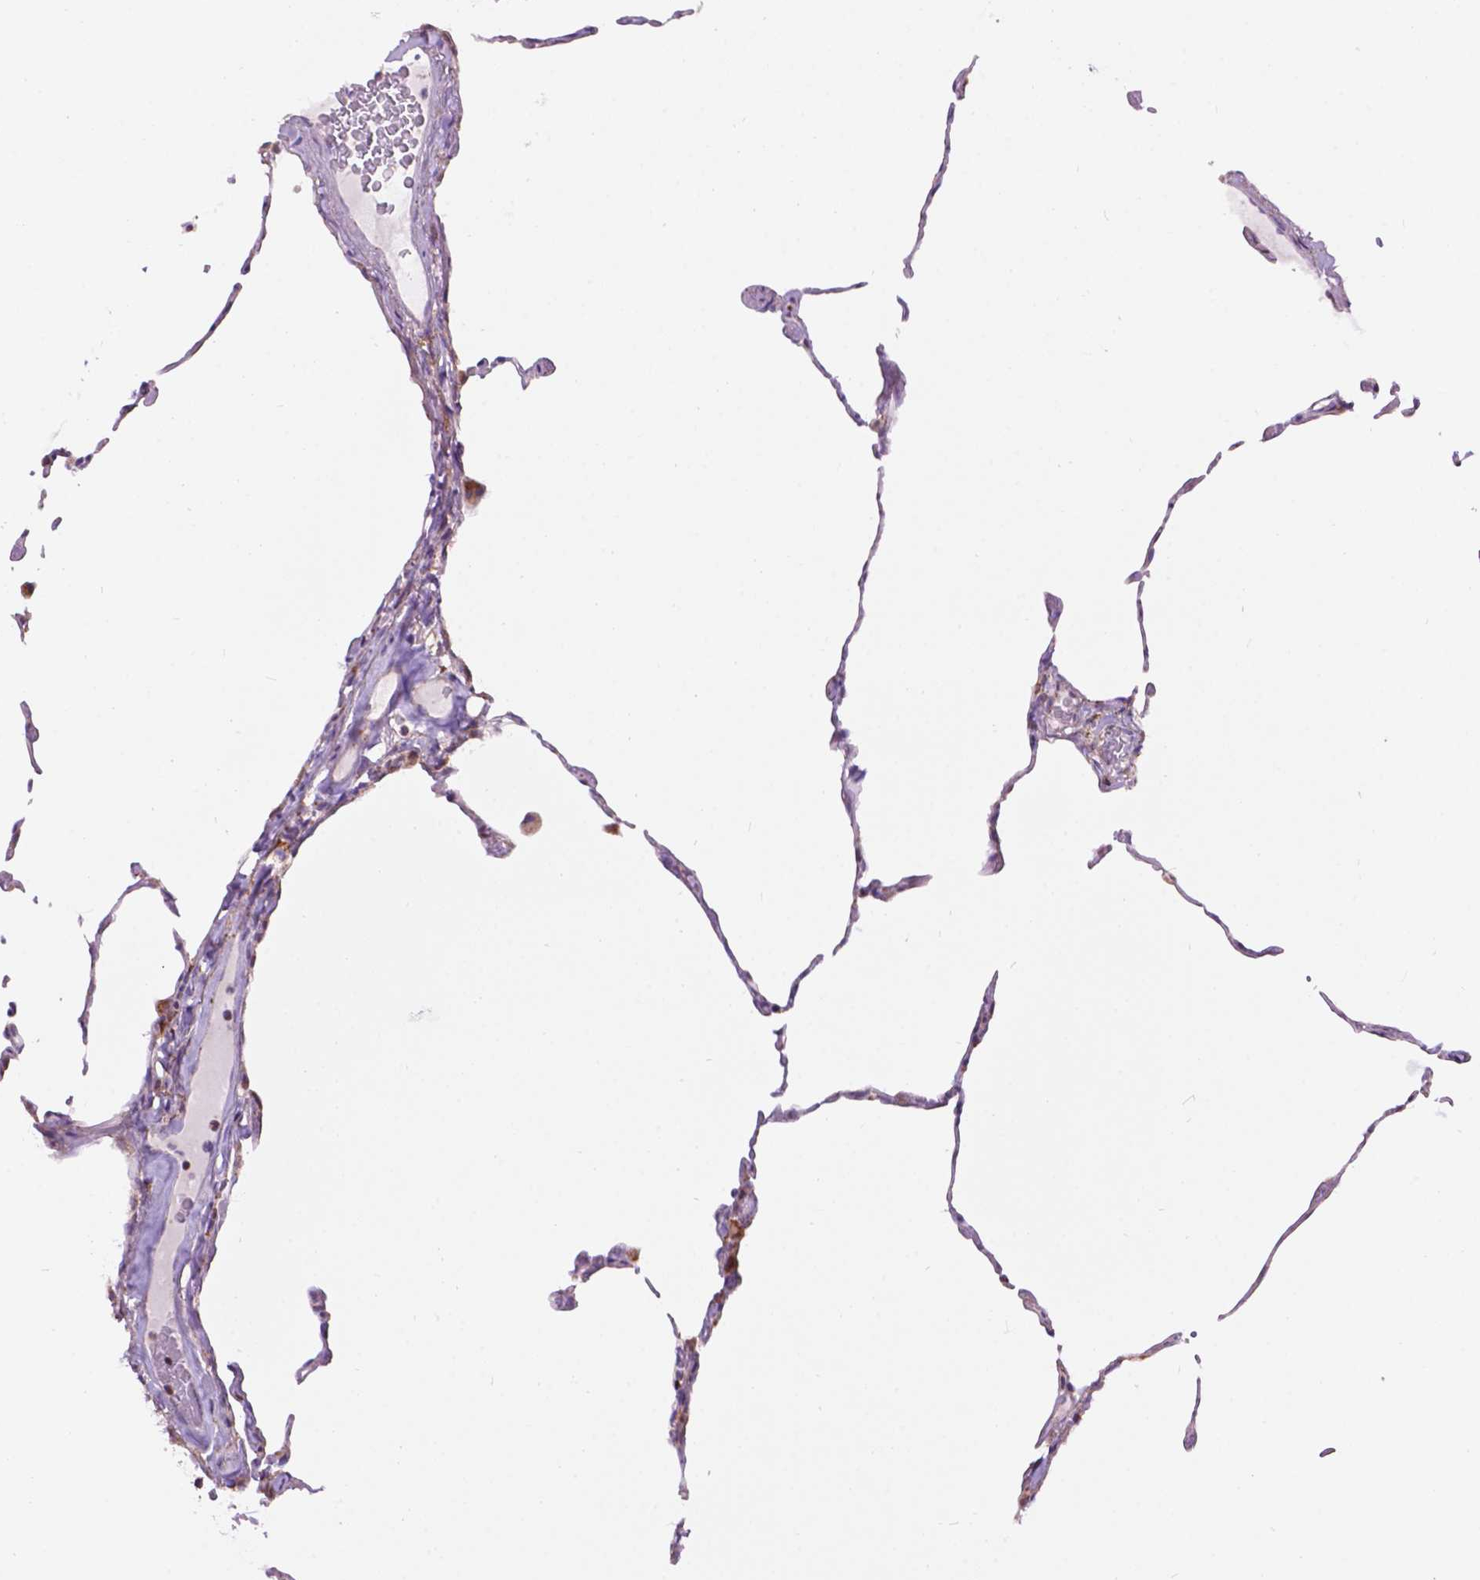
{"staining": {"intensity": "weak", "quantity": "25%-75%", "location": "cytoplasmic/membranous"}, "tissue": "lung", "cell_type": "Alveolar cells", "image_type": "normal", "snomed": [{"axis": "morphology", "description": "Normal tissue, NOS"}, {"axis": "topography", "description": "Lung"}], "caption": "Human lung stained for a protein (brown) exhibits weak cytoplasmic/membranous positive expression in approximately 25%-75% of alveolar cells.", "gene": "PYCR3", "patient": {"sex": "female", "age": 57}}